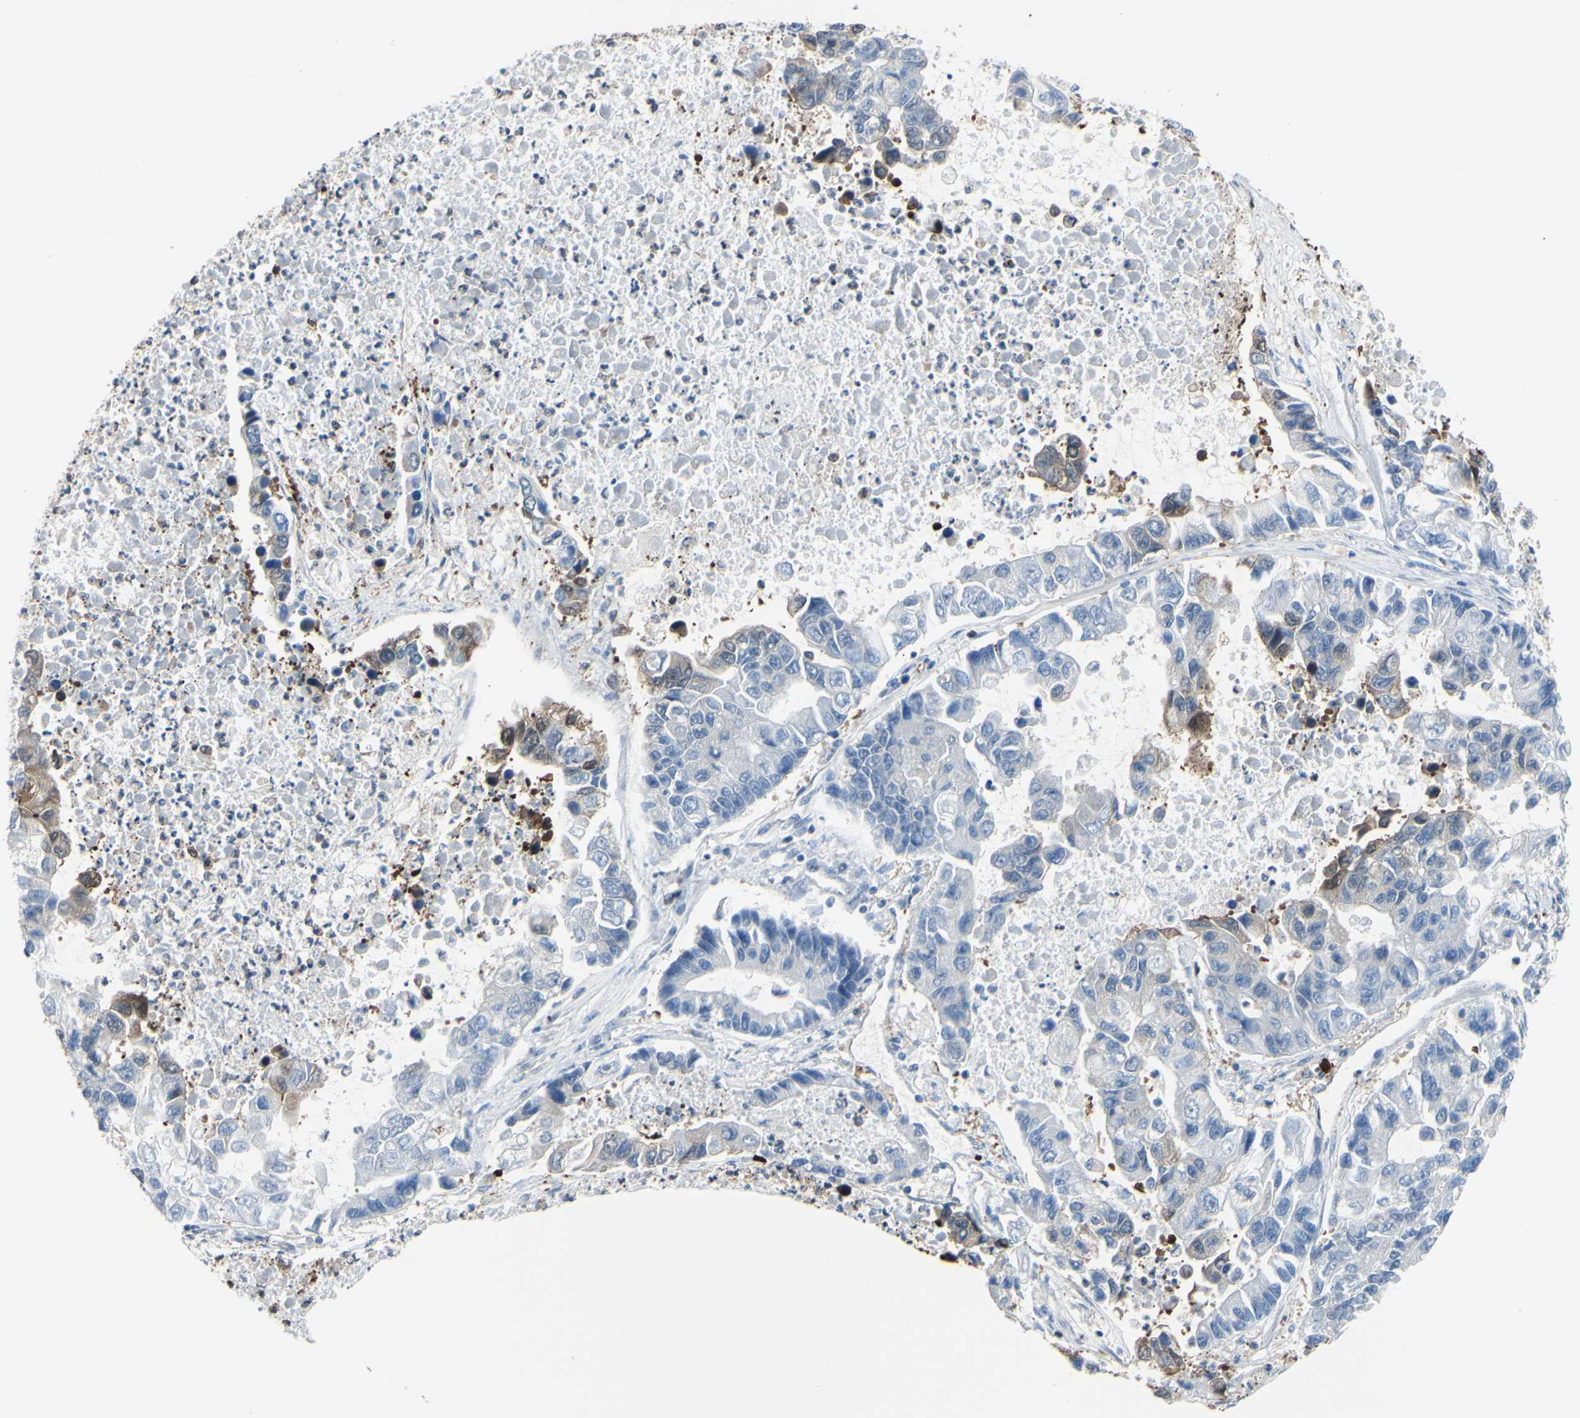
{"staining": {"intensity": "weak", "quantity": "<25%", "location": "cytoplasmic/membranous"}, "tissue": "lung cancer", "cell_type": "Tumor cells", "image_type": "cancer", "snomed": [{"axis": "morphology", "description": "Adenocarcinoma, NOS"}, {"axis": "topography", "description": "Lung"}], "caption": "Tumor cells show no significant positivity in lung adenocarcinoma.", "gene": "UPK3B", "patient": {"sex": "female", "age": 51}}